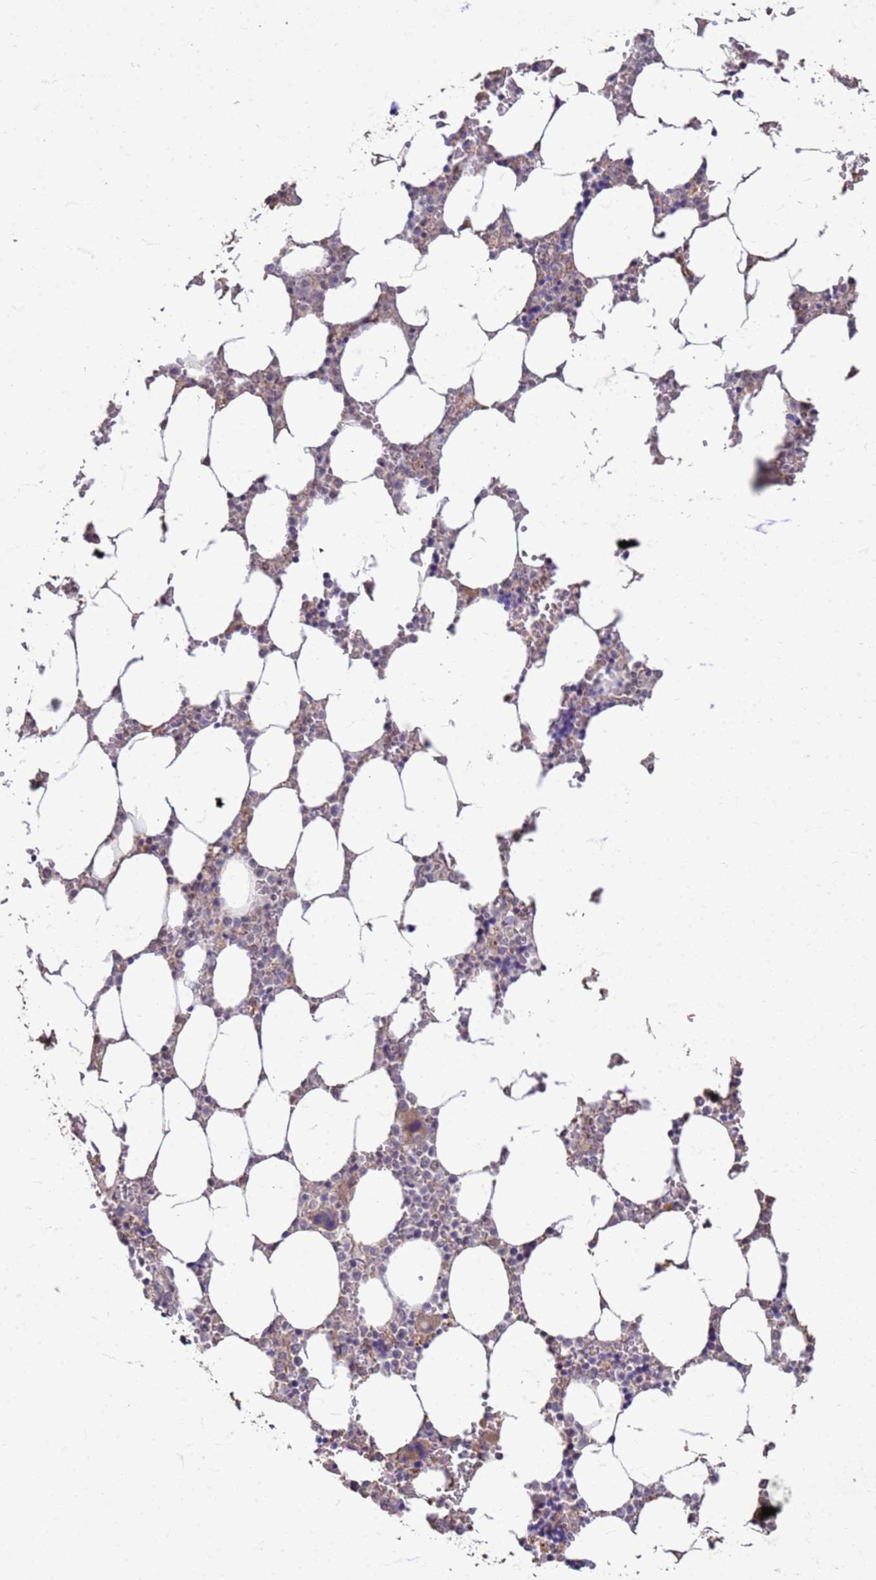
{"staining": {"intensity": "weak", "quantity": "<25%", "location": "cytoplasmic/membranous"}, "tissue": "bone marrow", "cell_type": "Hematopoietic cells", "image_type": "normal", "snomed": [{"axis": "morphology", "description": "Normal tissue, NOS"}, {"axis": "topography", "description": "Bone marrow"}], "caption": "Immunohistochemistry (IHC) photomicrograph of unremarkable human bone marrow stained for a protein (brown), which shows no expression in hematopoietic cells.", "gene": "SLC25A15", "patient": {"sex": "male", "age": 64}}